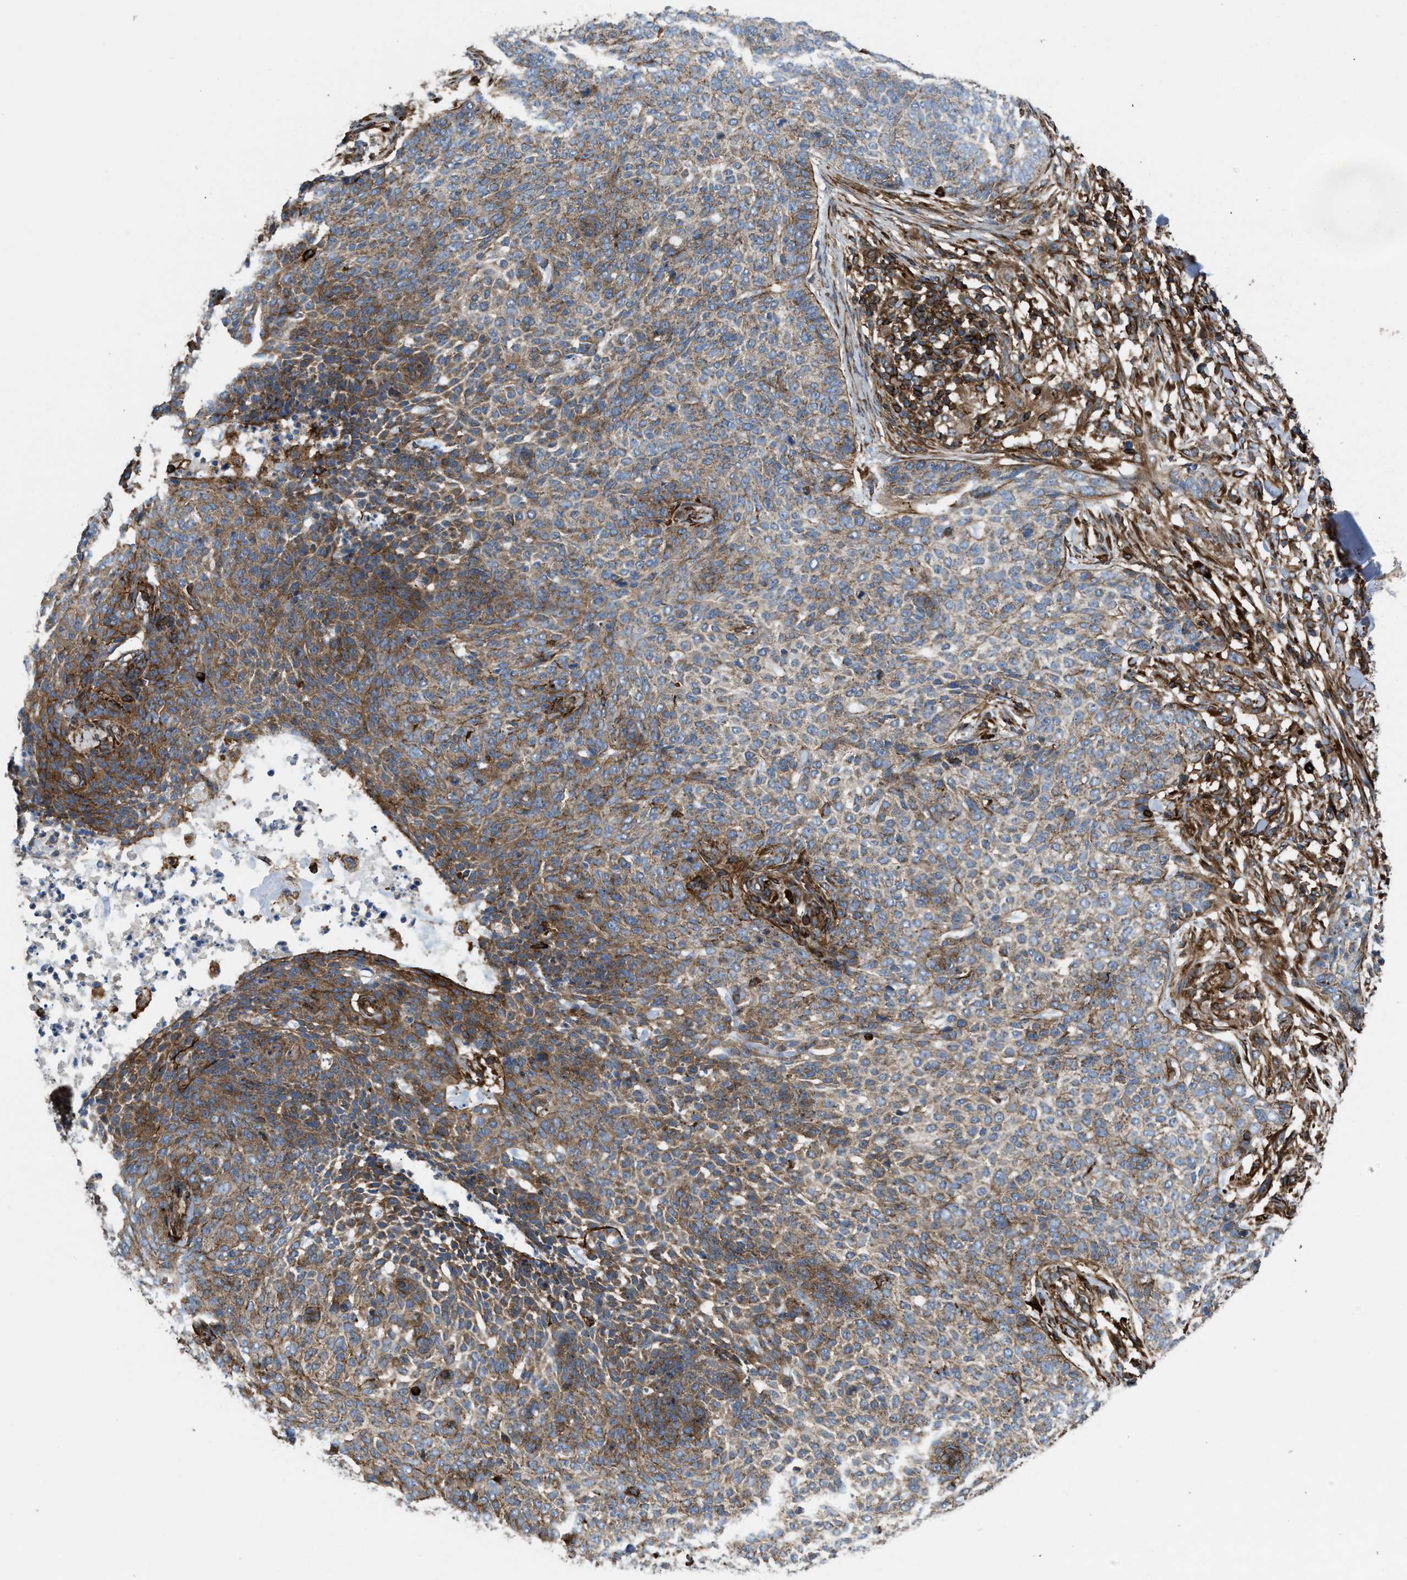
{"staining": {"intensity": "moderate", "quantity": ">75%", "location": "cytoplasmic/membranous"}, "tissue": "skin cancer", "cell_type": "Tumor cells", "image_type": "cancer", "snomed": [{"axis": "morphology", "description": "Basal cell carcinoma"}, {"axis": "topography", "description": "Skin"}], "caption": "Brown immunohistochemical staining in skin cancer shows moderate cytoplasmic/membranous expression in approximately >75% of tumor cells. The protein is stained brown, and the nuclei are stained in blue (DAB (3,3'-diaminobenzidine) IHC with brightfield microscopy, high magnification).", "gene": "EGLN1", "patient": {"sex": "female", "age": 64}}